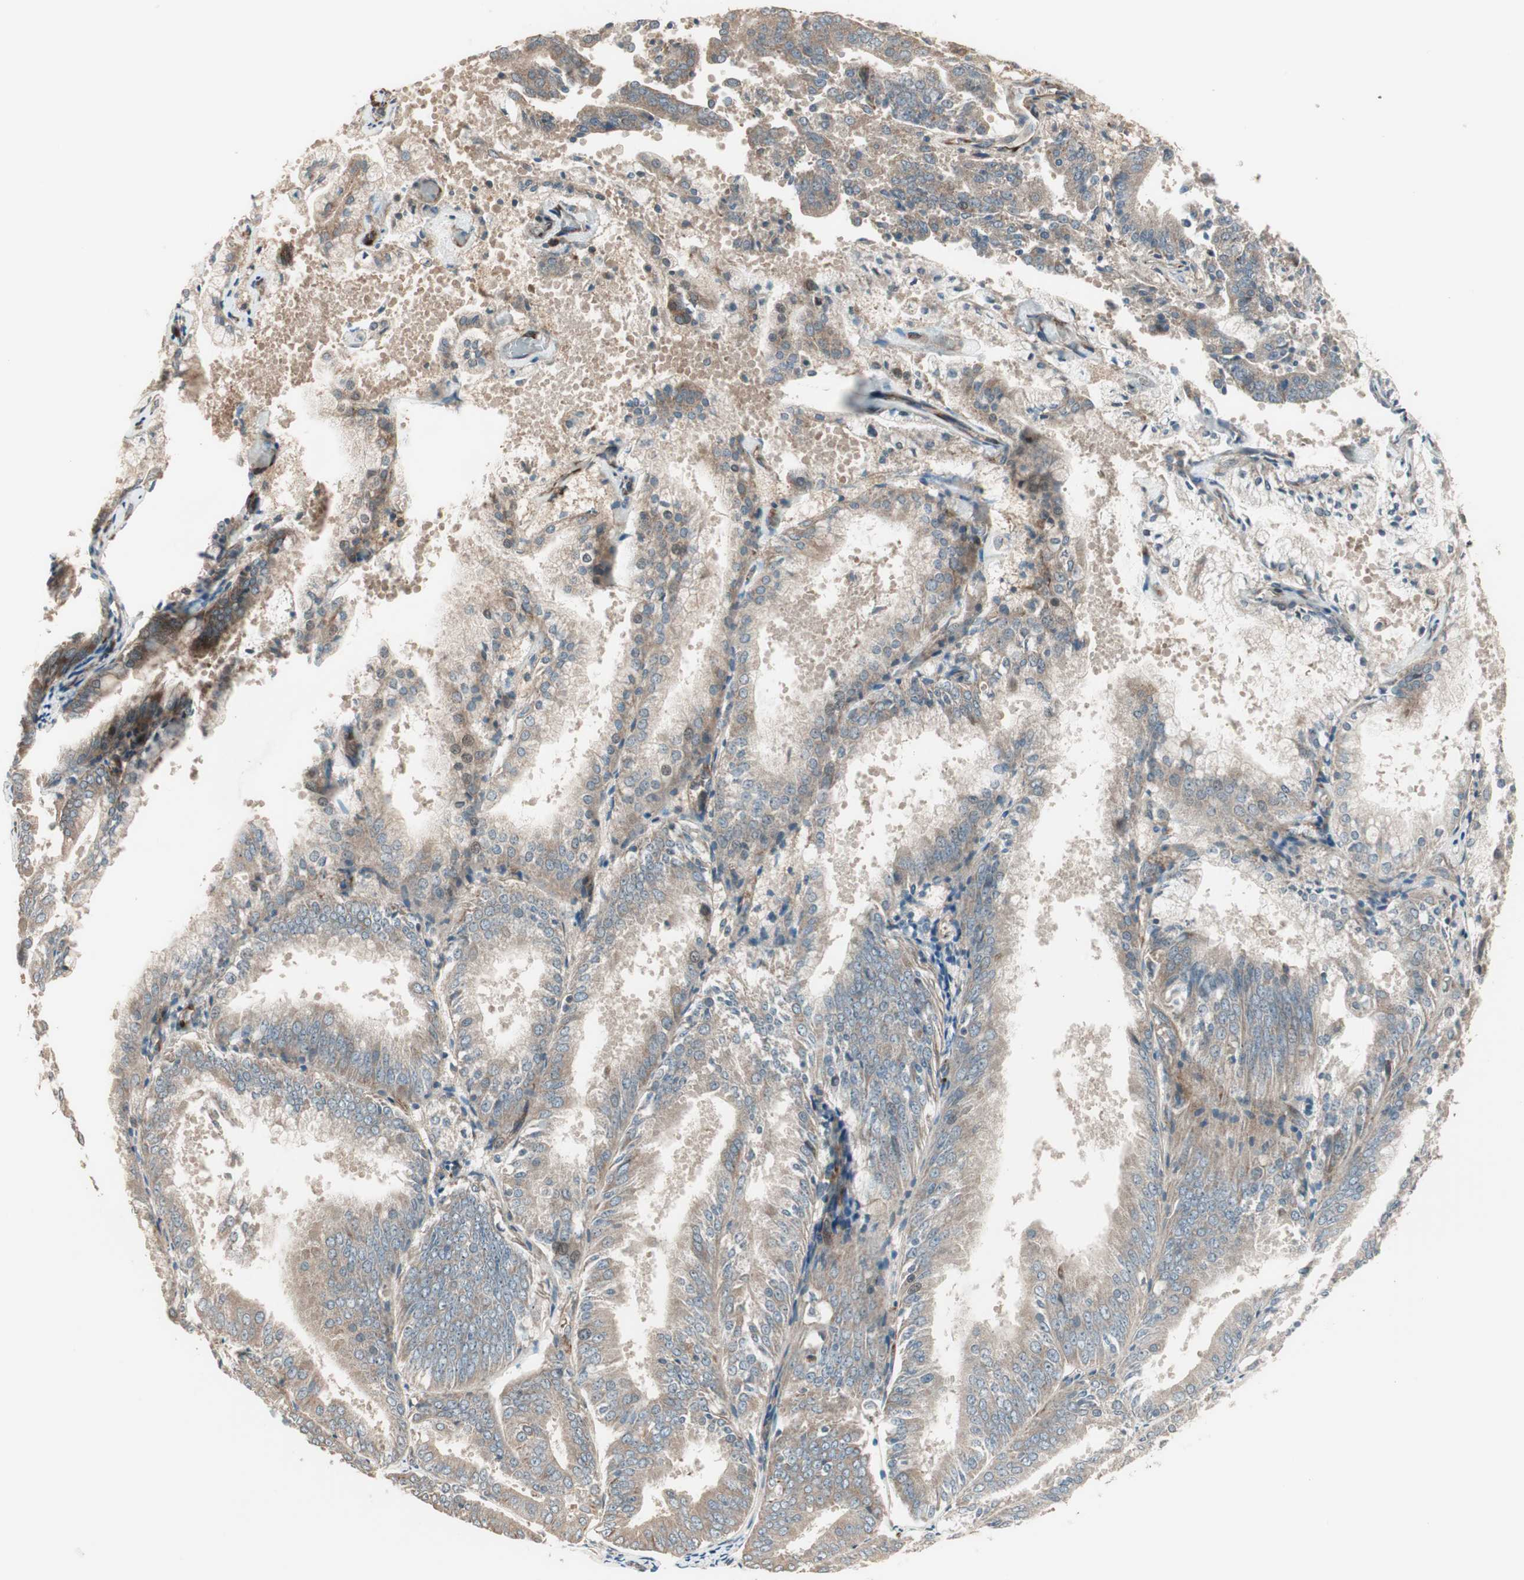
{"staining": {"intensity": "moderate", "quantity": ">75%", "location": "cytoplasmic/membranous"}, "tissue": "endometrial cancer", "cell_type": "Tumor cells", "image_type": "cancer", "snomed": [{"axis": "morphology", "description": "Adenocarcinoma, NOS"}, {"axis": "topography", "description": "Endometrium"}], "caption": "Immunohistochemical staining of human adenocarcinoma (endometrial) exhibits medium levels of moderate cytoplasmic/membranous protein positivity in approximately >75% of tumor cells. The staining was performed using DAB (3,3'-diaminobenzidine) to visualize the protein expression in brown, while the nuclei were stained in blue with hematoxylin (Magnification: 20x).", "gene": "PPP2R5E", "patient": {"sex": "female", "age": 63}}